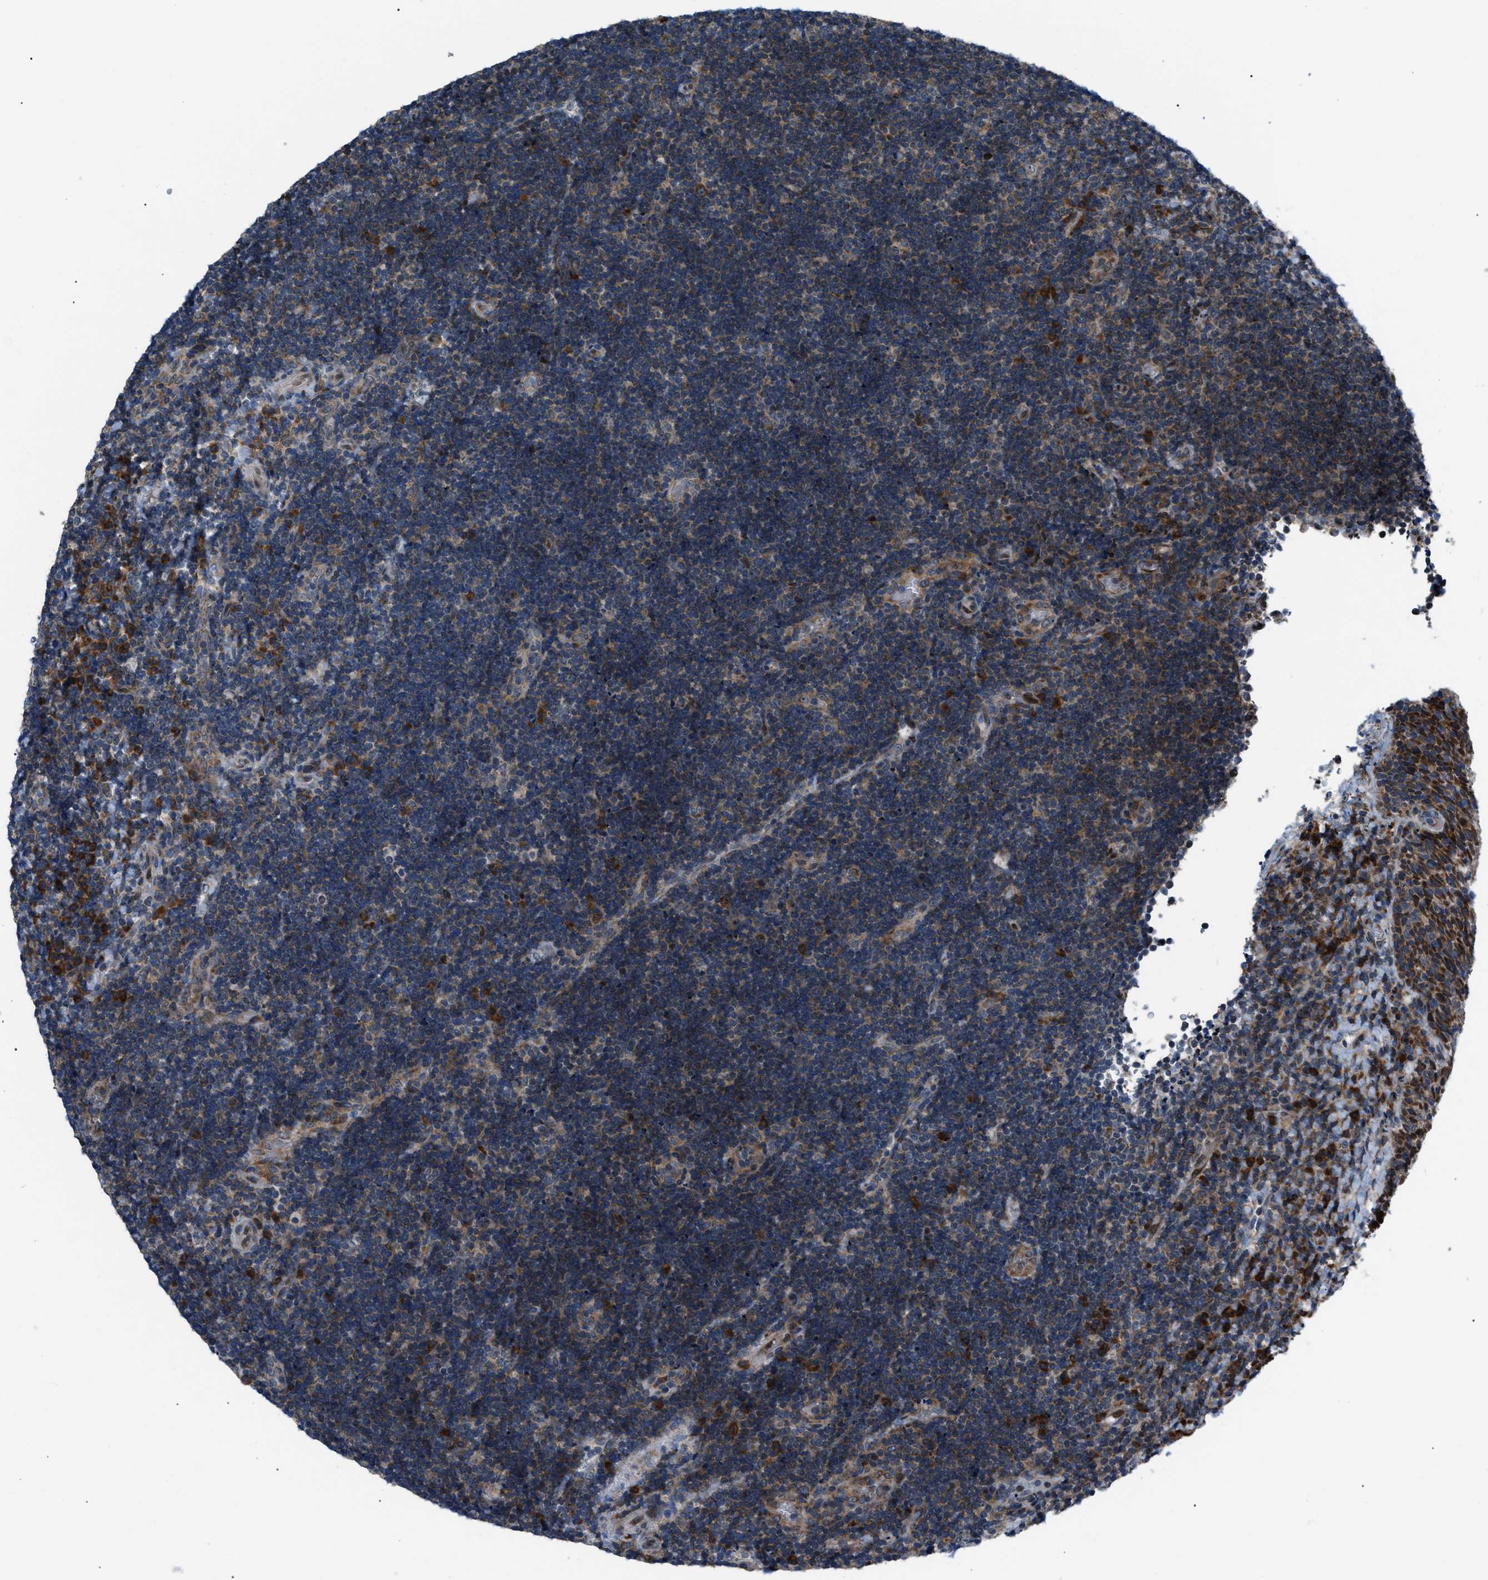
{"staining": {"intensity": "strong", "quantity": "<25%", "location": "cytoplasmic/membranous"}, "tissue": "lymphoma", "cell_type": "Tumor cells", "image_type": "cancer", "snomed": [{"axis": "morphology", "description": "Malignant lymphoma, non-Hodgkin's type, High grade"}, {"axis": "topography", "description": "Tonsil"}], "caption": "This histopathology image displays lymphoma stained with immunohistochemistry (IHC) to label a protein in brown. The cytoplasmic/membranous of tumor cells show strong positivity for the protein. Nuclei are counter-stained blue.", "gene": "AGO2", "patient": {"sex": "female", "age": 36}}